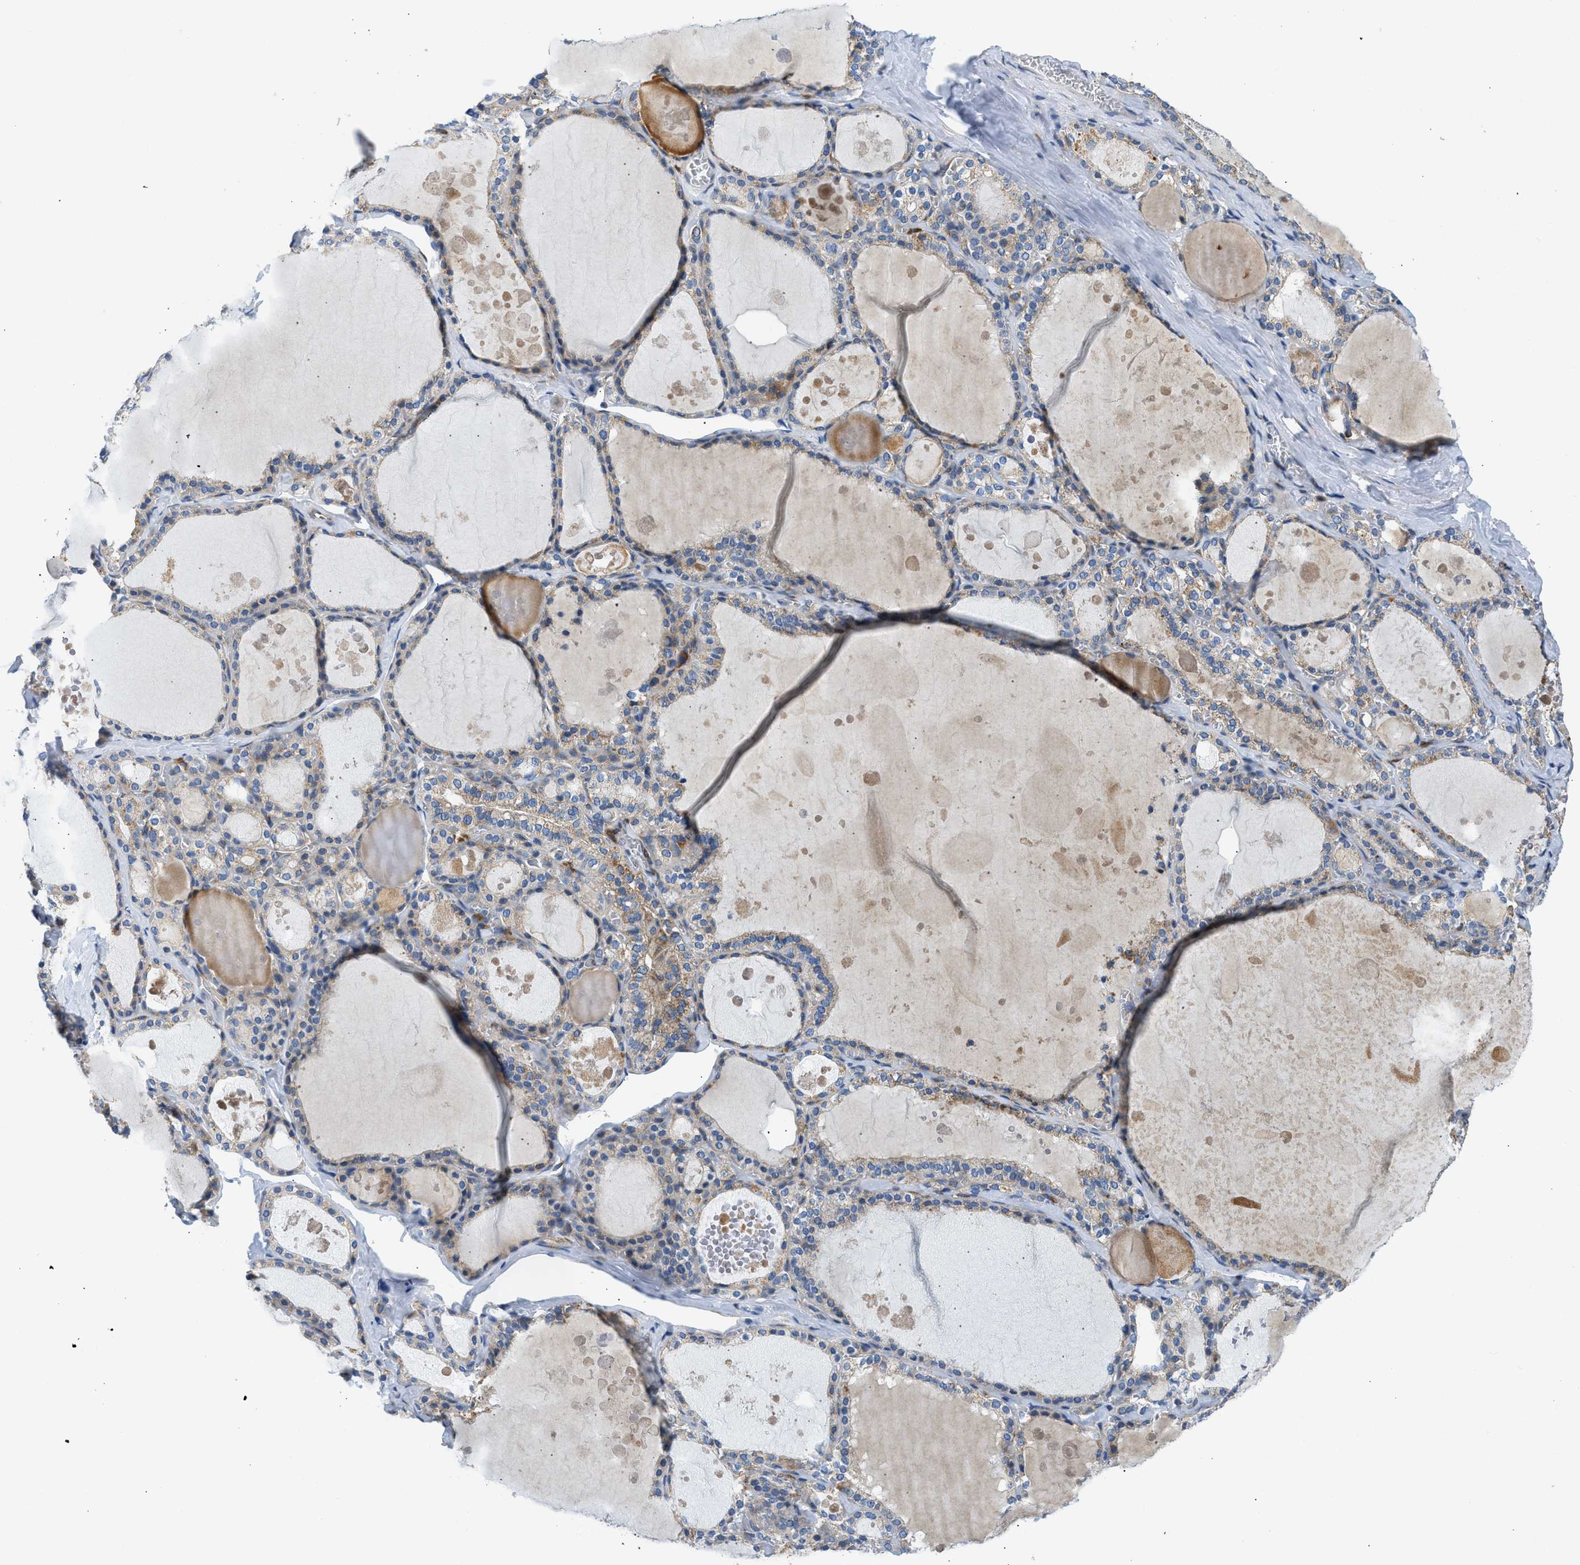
{"staining": {"intensity": "moderate", "quantity": "25%-75%", "location": "cytoplasmic/membranous"}, "tissue": "thyroid gland", "cell_type": "Glandular cells", "image_type": "normal", "snomed": [{"axis": "morphology", "description": "Normal tissue, NOS"}, {"axis": "topography", "description": "Thyroid gland"}], "caption": "Protein staining of benign thyroid gland exhibits moderate cytoplasmic/membranous positivity in approximately 25%-75% of glandular cells. (DAB (3,3'-diaminobenzidine) = brown stain, brightfield microscopy at high magnification).", "gene": "CAMKK2", "patient": {"sex": "male", "age": 56}}